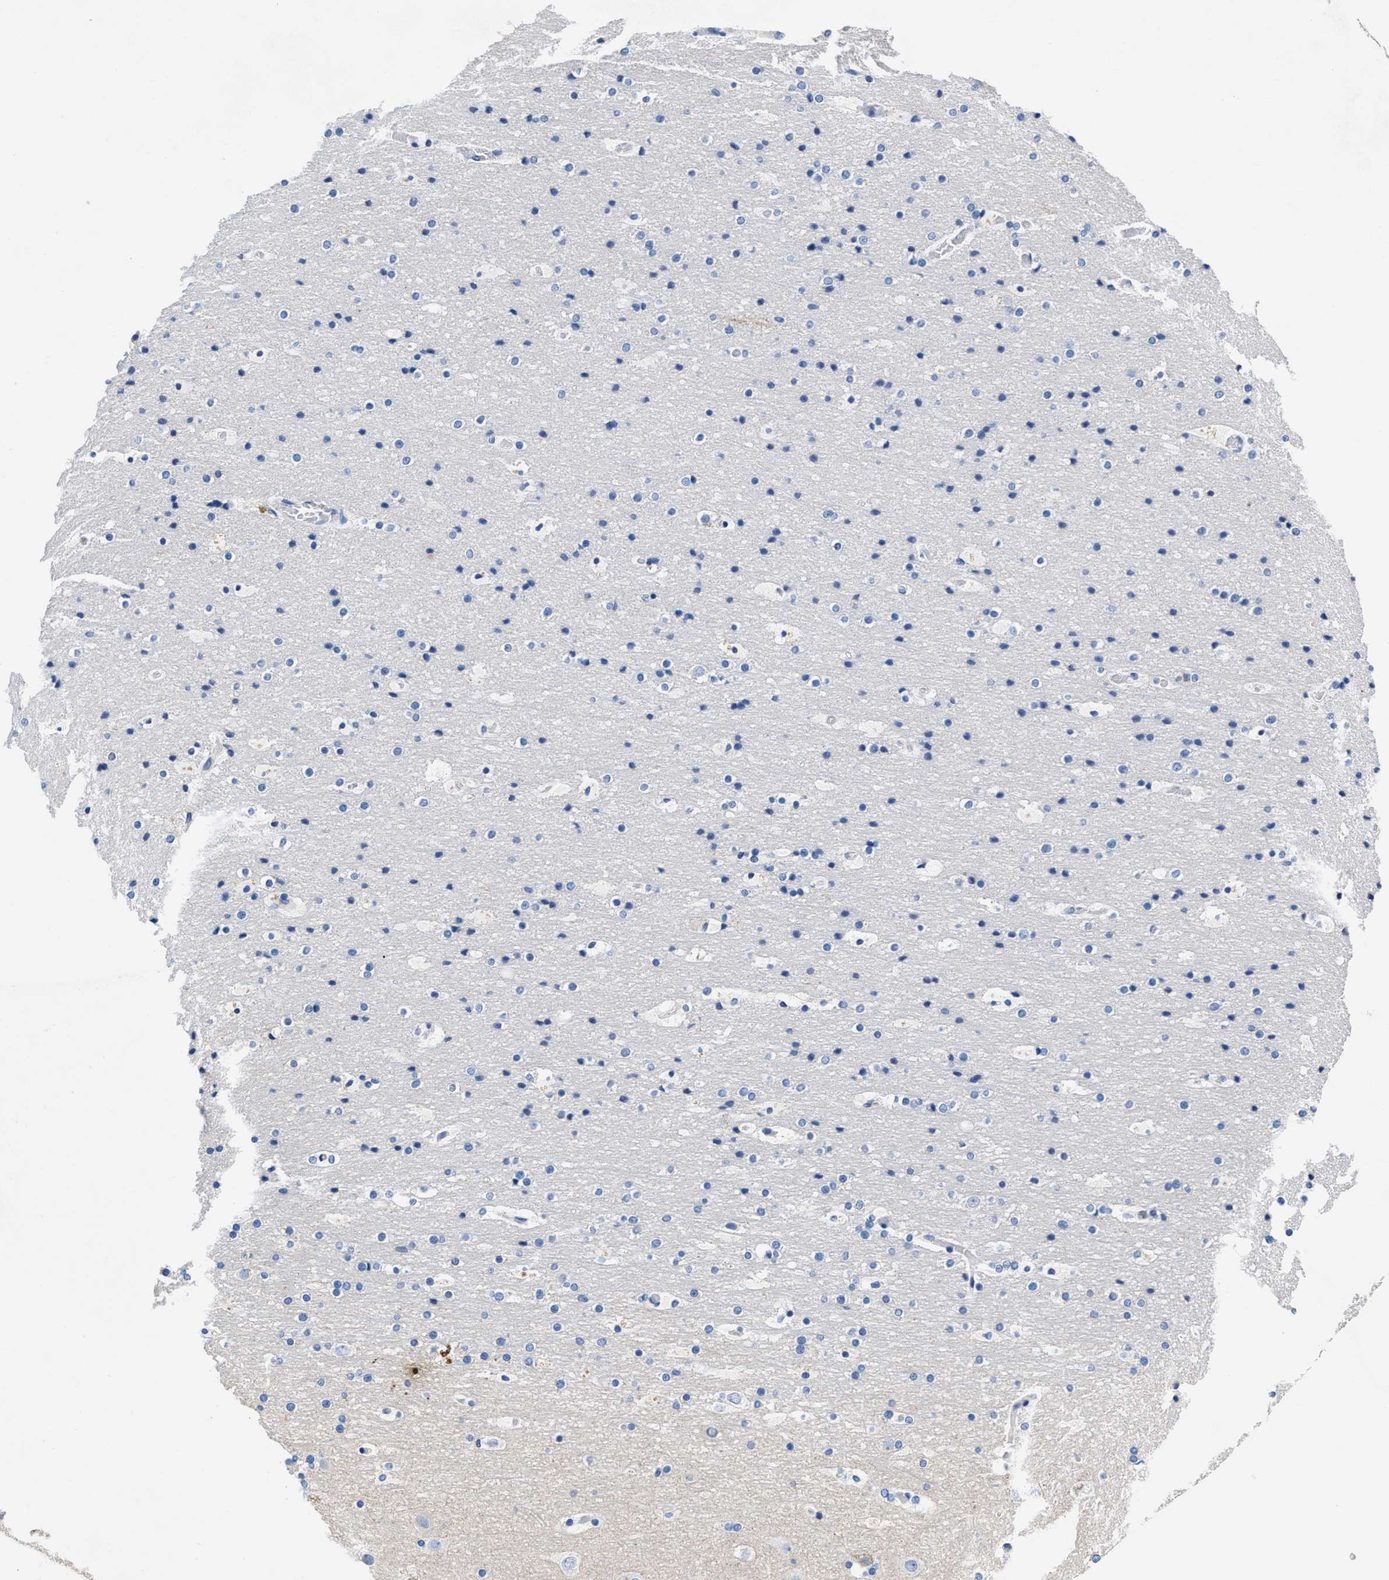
{"staining": {"intensity": "negative", "quantity": "none", "location": "none"}, "tissue": "cerebral cortex", "cell_type": "Endothelial cells", "image_type": "normal", "snomed": [{"axis": "morphology", "description": "Normal tissue, NOS"}, {"axis": "topography", "description": "Cerebral cortex"}], "caption": "IHC of benign human cerebral cortex reveals no staining in endothelial cells.", "gene": "SLFN13", "patient": {"sex": "male", "age": 57}}